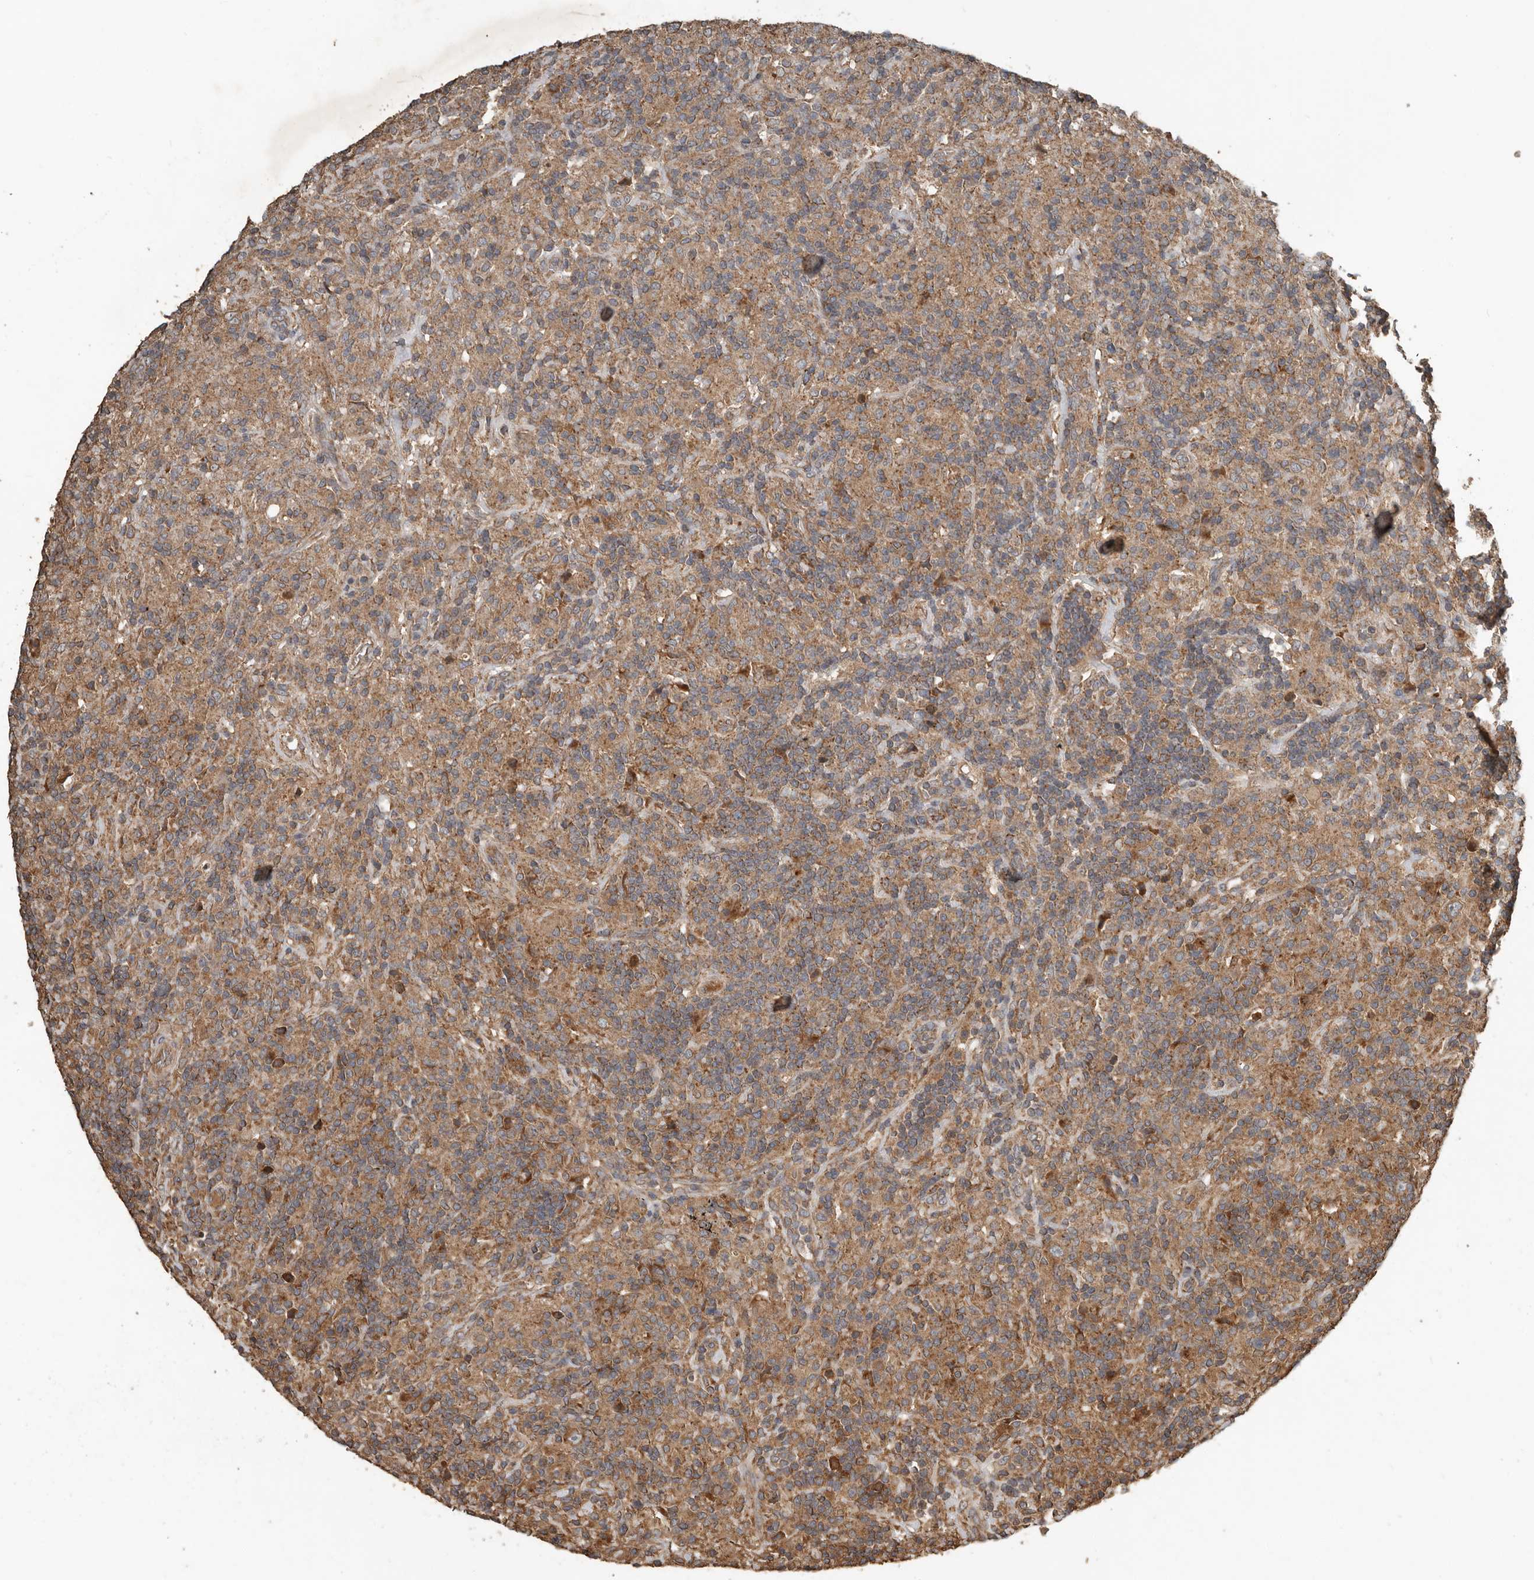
{"staining": {"intensity": "moderate", "quantity": "25%-75%", "location": "cytoplasmic/membranous"}, "tissue": "lymphoma", "cell_type": "Tumor cells", "image_type": "cancer", "snomed": [{"axis": "morphology", "description": "Hodgkin's disease, NOS"}, {"axis": "topography", "description": "Lymph node"}], "caption": "Immunohistochemistry (IHC) image of neoplastic tissue: Hodgkin's disease stained using immunohistochemistry (IHC) demonstrates medium levels of moderate protein expression localized specifically in the cytoplasmic/membranous of tumor cells, appearing as a cytoplasmic/membranous brown color.", "gene": "RNF207", "patient": {"sex": "male", "age": 70}}